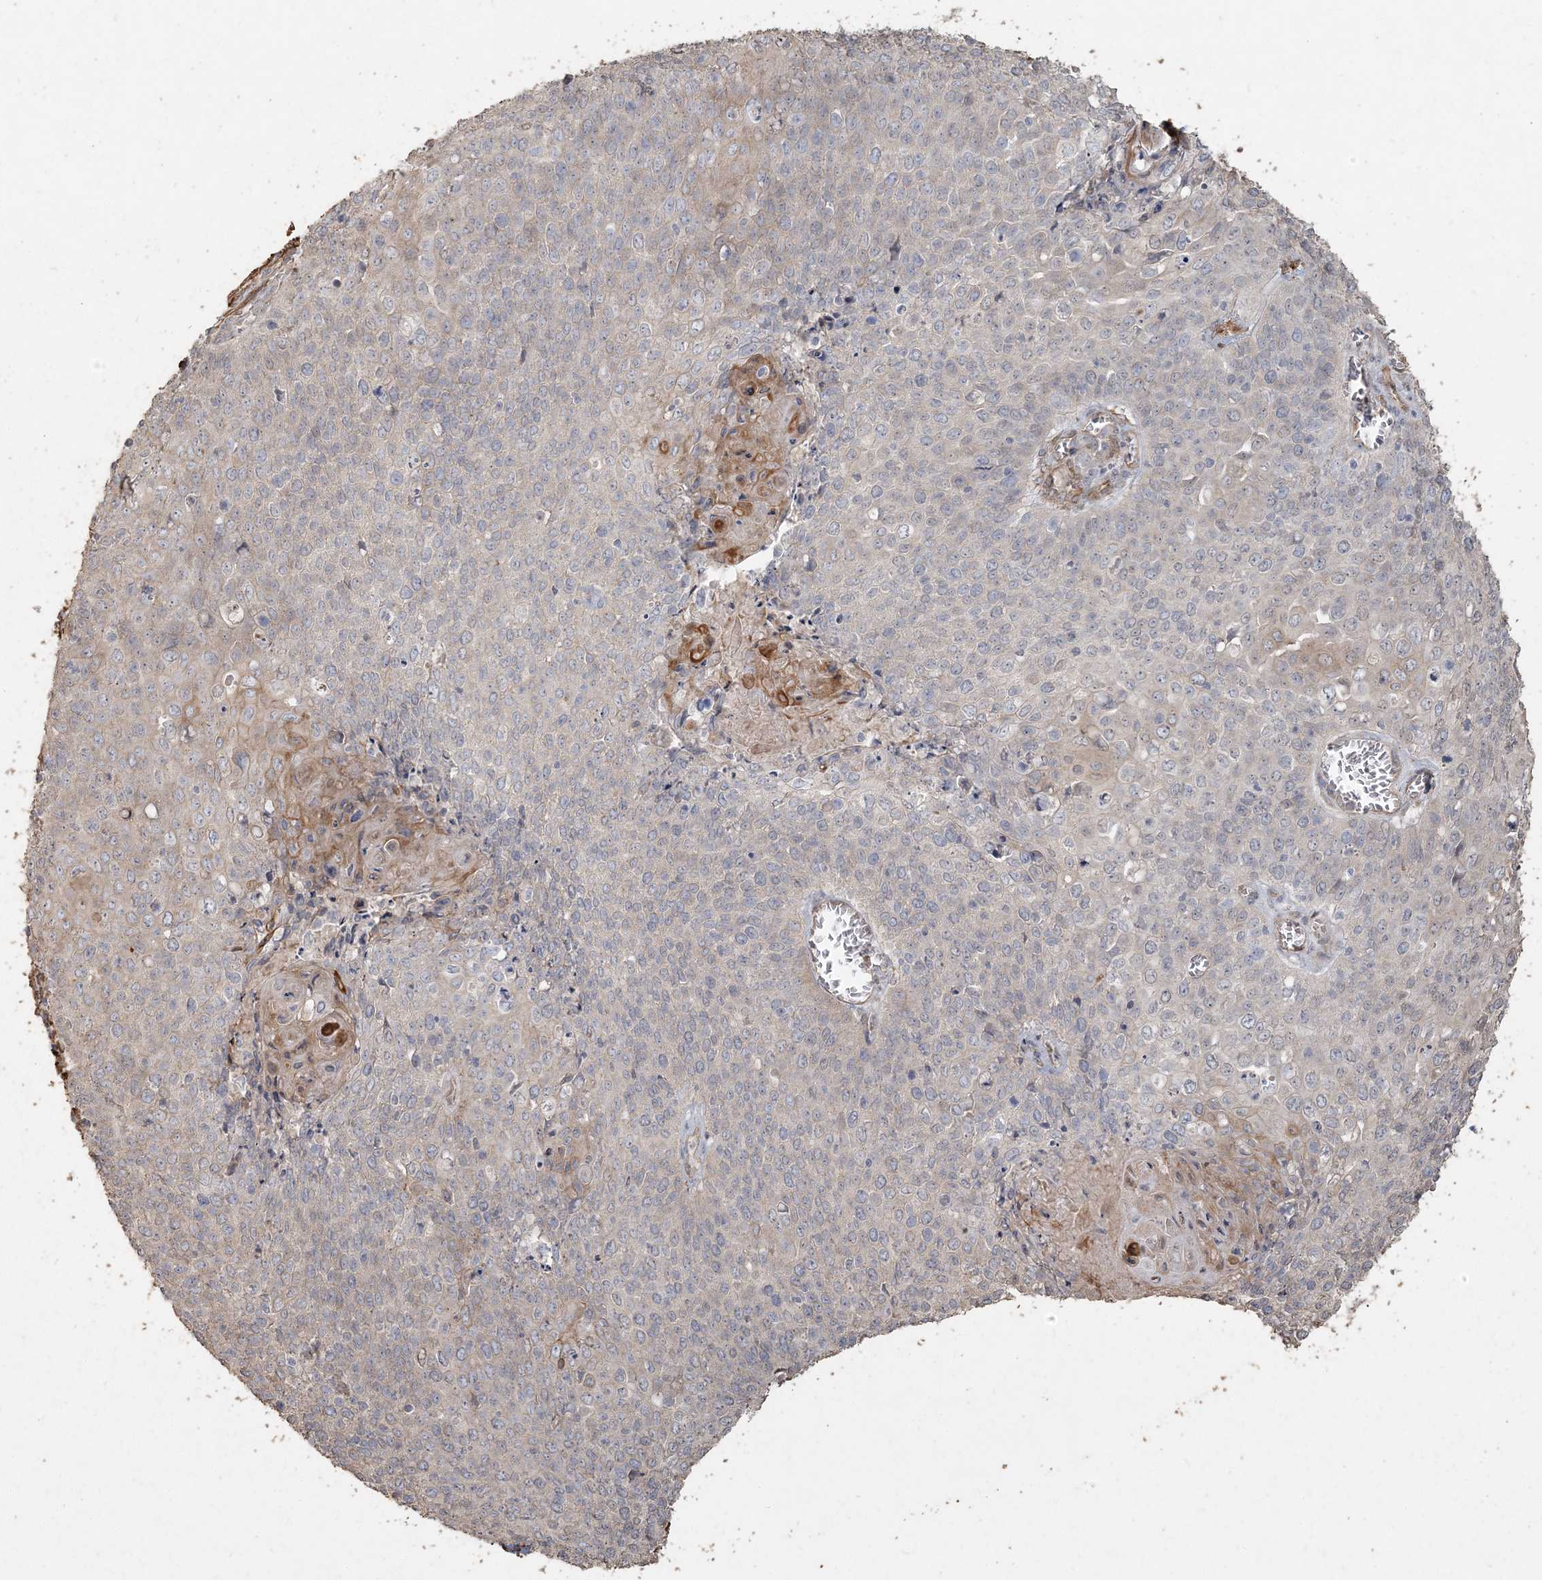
{"staining": {"intensity": "negative", "quantity": "none", "location": "none"}, "tissue": "cervical cancer", "cell_type": "Tumor cells", "image_type": "cancer", "snomed": [{"axis": "morphology", "description": "Squamous cell carcinoma, NOS"}, {"axis": "topography", "description": "Cervix"}], "caption": "Photomicrograph shows no significant protein expression in tumor cells of cervical cancer (squamous cell carcinoma).", "gene": "RNF145", "patient": {"sex": "female", "age": 39}}